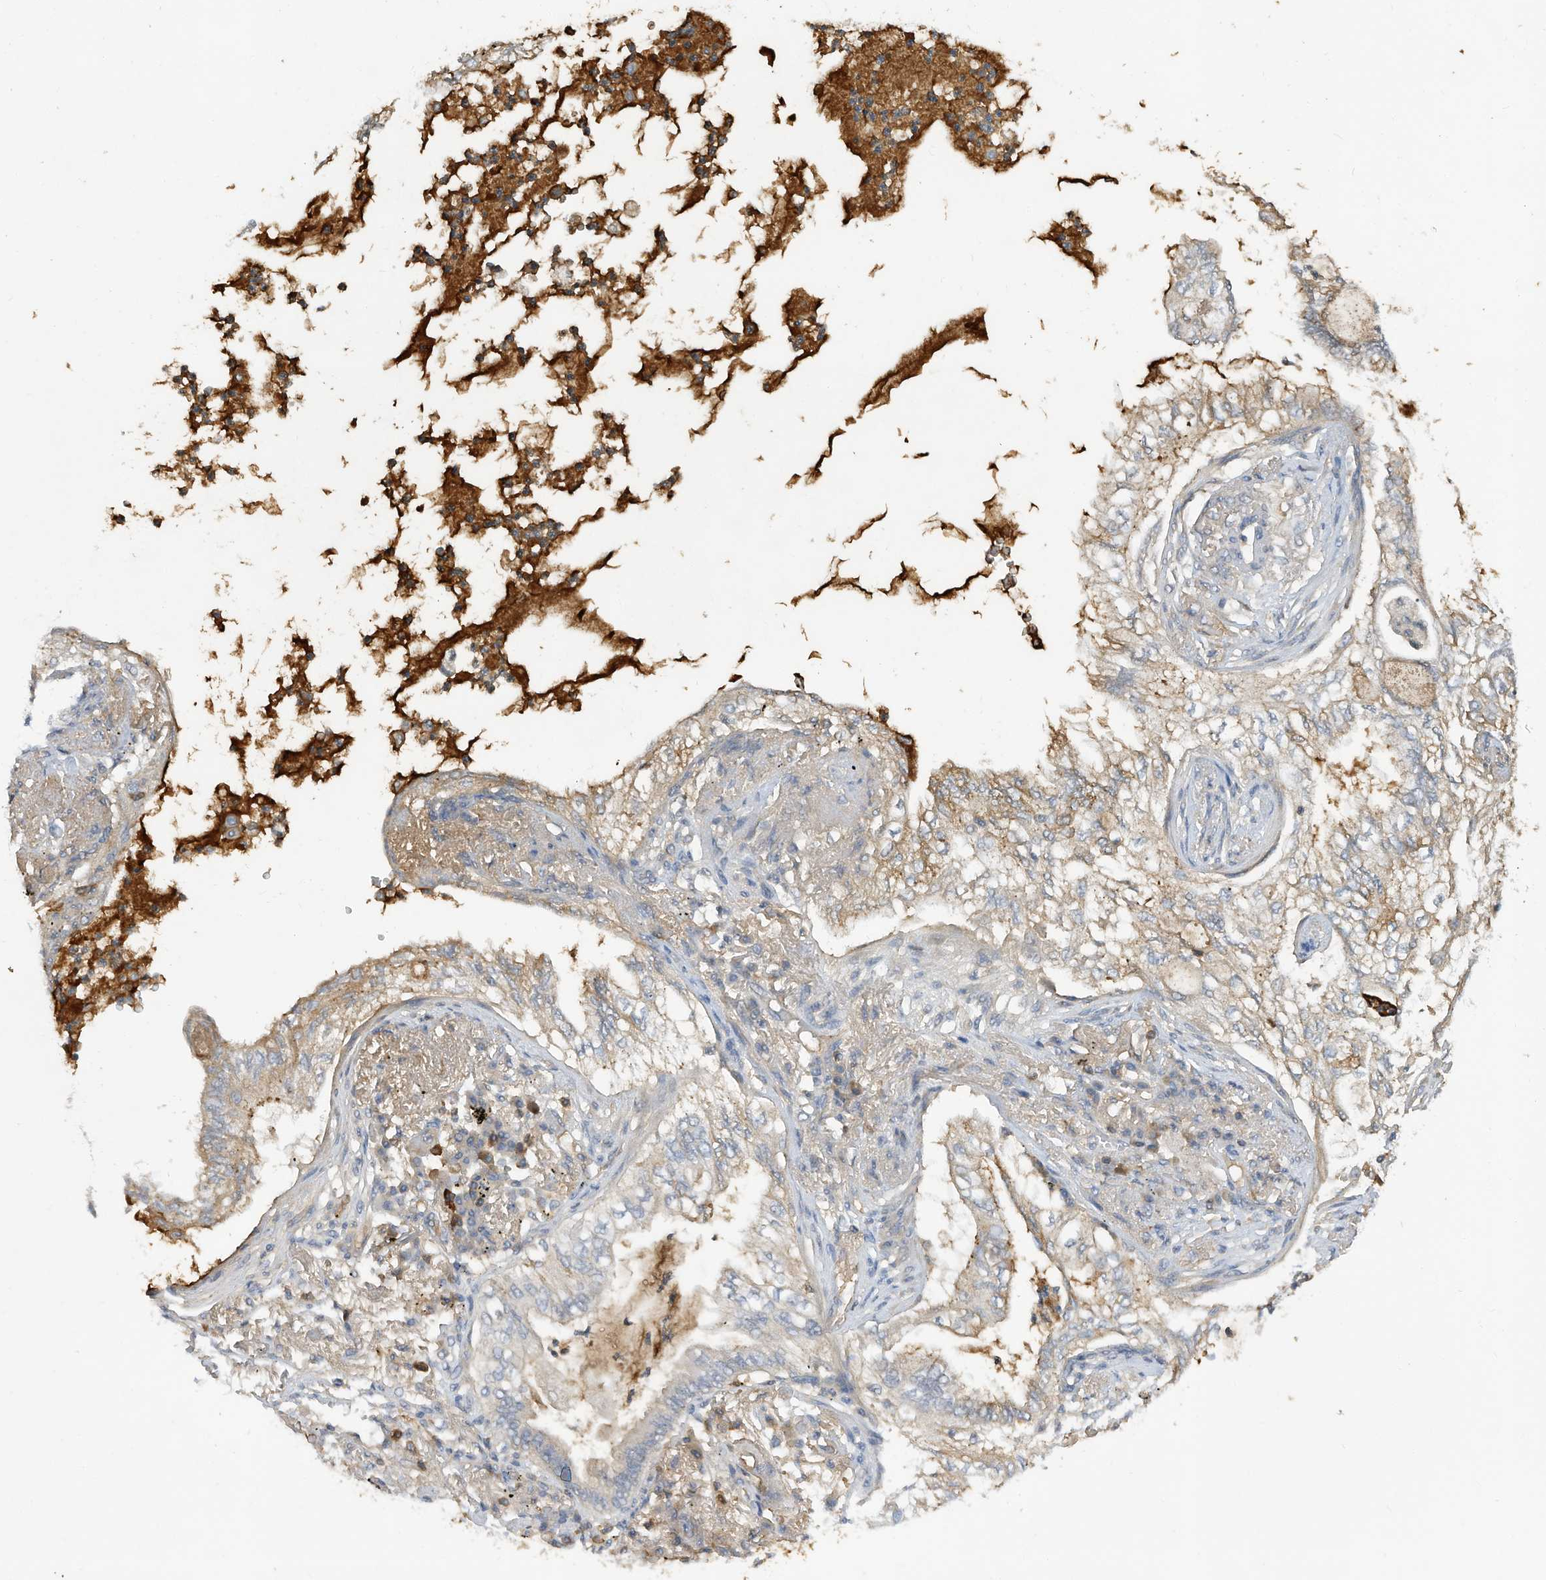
{"staining": {"intensity": "weak", "quantity": ">75%", "location": "cytoplasmic/membranous"}, "tissue": "lung cancer", "cell_type": "Tumor cells", "image_type": "cancer", "snomed": [{"axis": "morphology", "description": "Normal tissue, NOS"}, {"axis": "morphology", "description": "Adenocarcinoma, NOS"}, {"axis": "topography", "description": "Bronchus"}, {"axis": "topography", "description": "Lung"}], "caption": "A brown stain highlights weak cytoplasmic/membranous expression of a protein in human adenocarcinoma (lung) tumor cells.", "gene": "HAS3", "patient": {"sex": "female", "age": 70}}